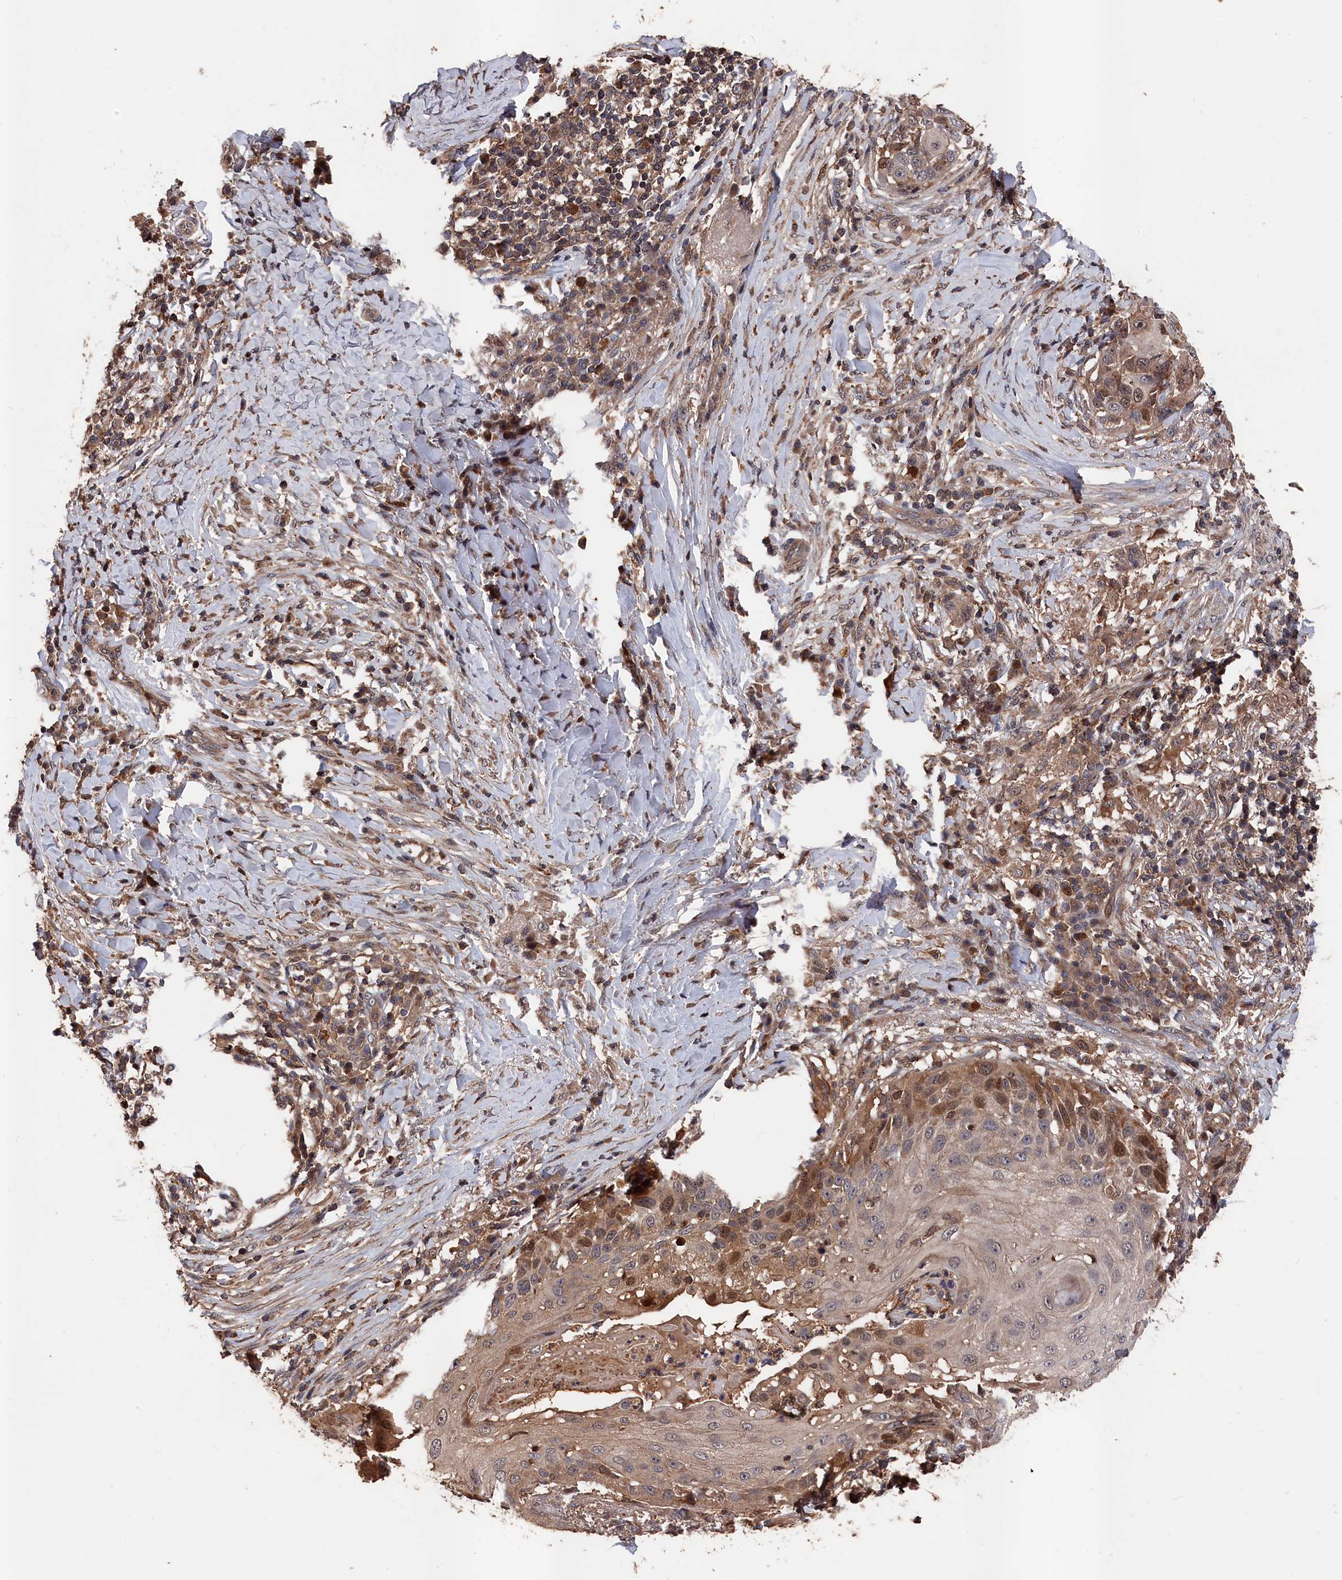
{"staining": {"intensity": "moderate", "quantity": ">75%", "location": "cytoplasmic/membranous,nuclear"}, "tissue": "skin cancer", "cell_type": "Tumor cells", "image_type": "cancer", "snomed": [{"axis": "morphology", "description": "Squamous cell carcinoma, NOS"}, {"axis": "topography", "description": "Skin"}], "caption": "Immunohistochemistry staining of skin cancer (squamous cell carcinoma), which exhibits medium levels of moderate cytoplasmic/membranous and nuclear expression in approximately >75% of tumor cells indicating moderate cytoplasmic/membranous and nuclear protein expression. The staining was performed using DAB (3,3'-diaminobenzidine) (brown) for protein detection and nuclei were counterstained in hematoxylin (blue).", "gene": "RMI2", "patient": {"sex": "female", "age": 44}}